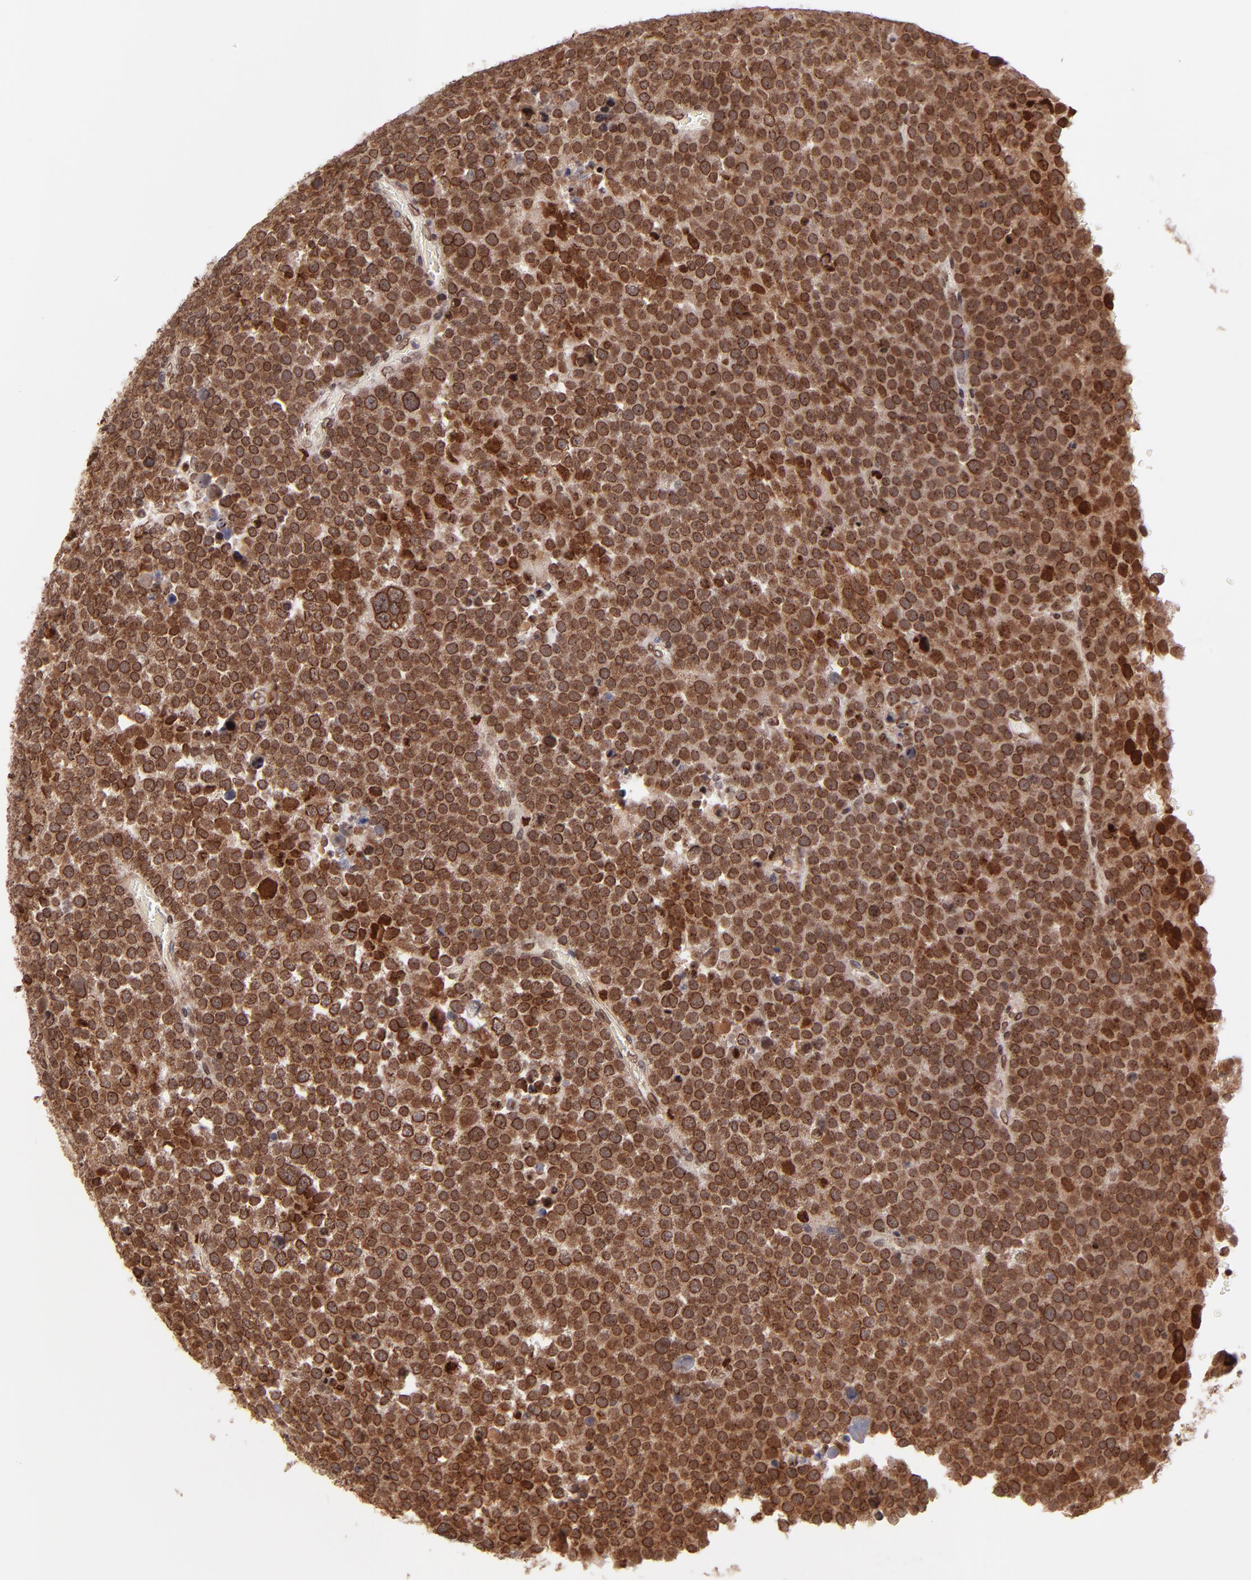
{"staining": {"intensity": "strong", "quantity": ">75%", "location": "cytoplasmic/membranous,nuclear"}, "tissue": "testis cancer", "cell_type": "Tumor cells", "image_type": "cancer", "snomed": [{"axis": "morphology", "description": "Seminoma, NOS"}, {"axis": "topography", "description": "Testis"}], "caption": "Immunohistochemical staining of seminoma (testis) reveals strong cytoplasmic/membranous and nuclear protein staining in approximately >75% of tumor cells.", "gene": "TOP1MT", "patient": {"sex": "male", "age": 71}}